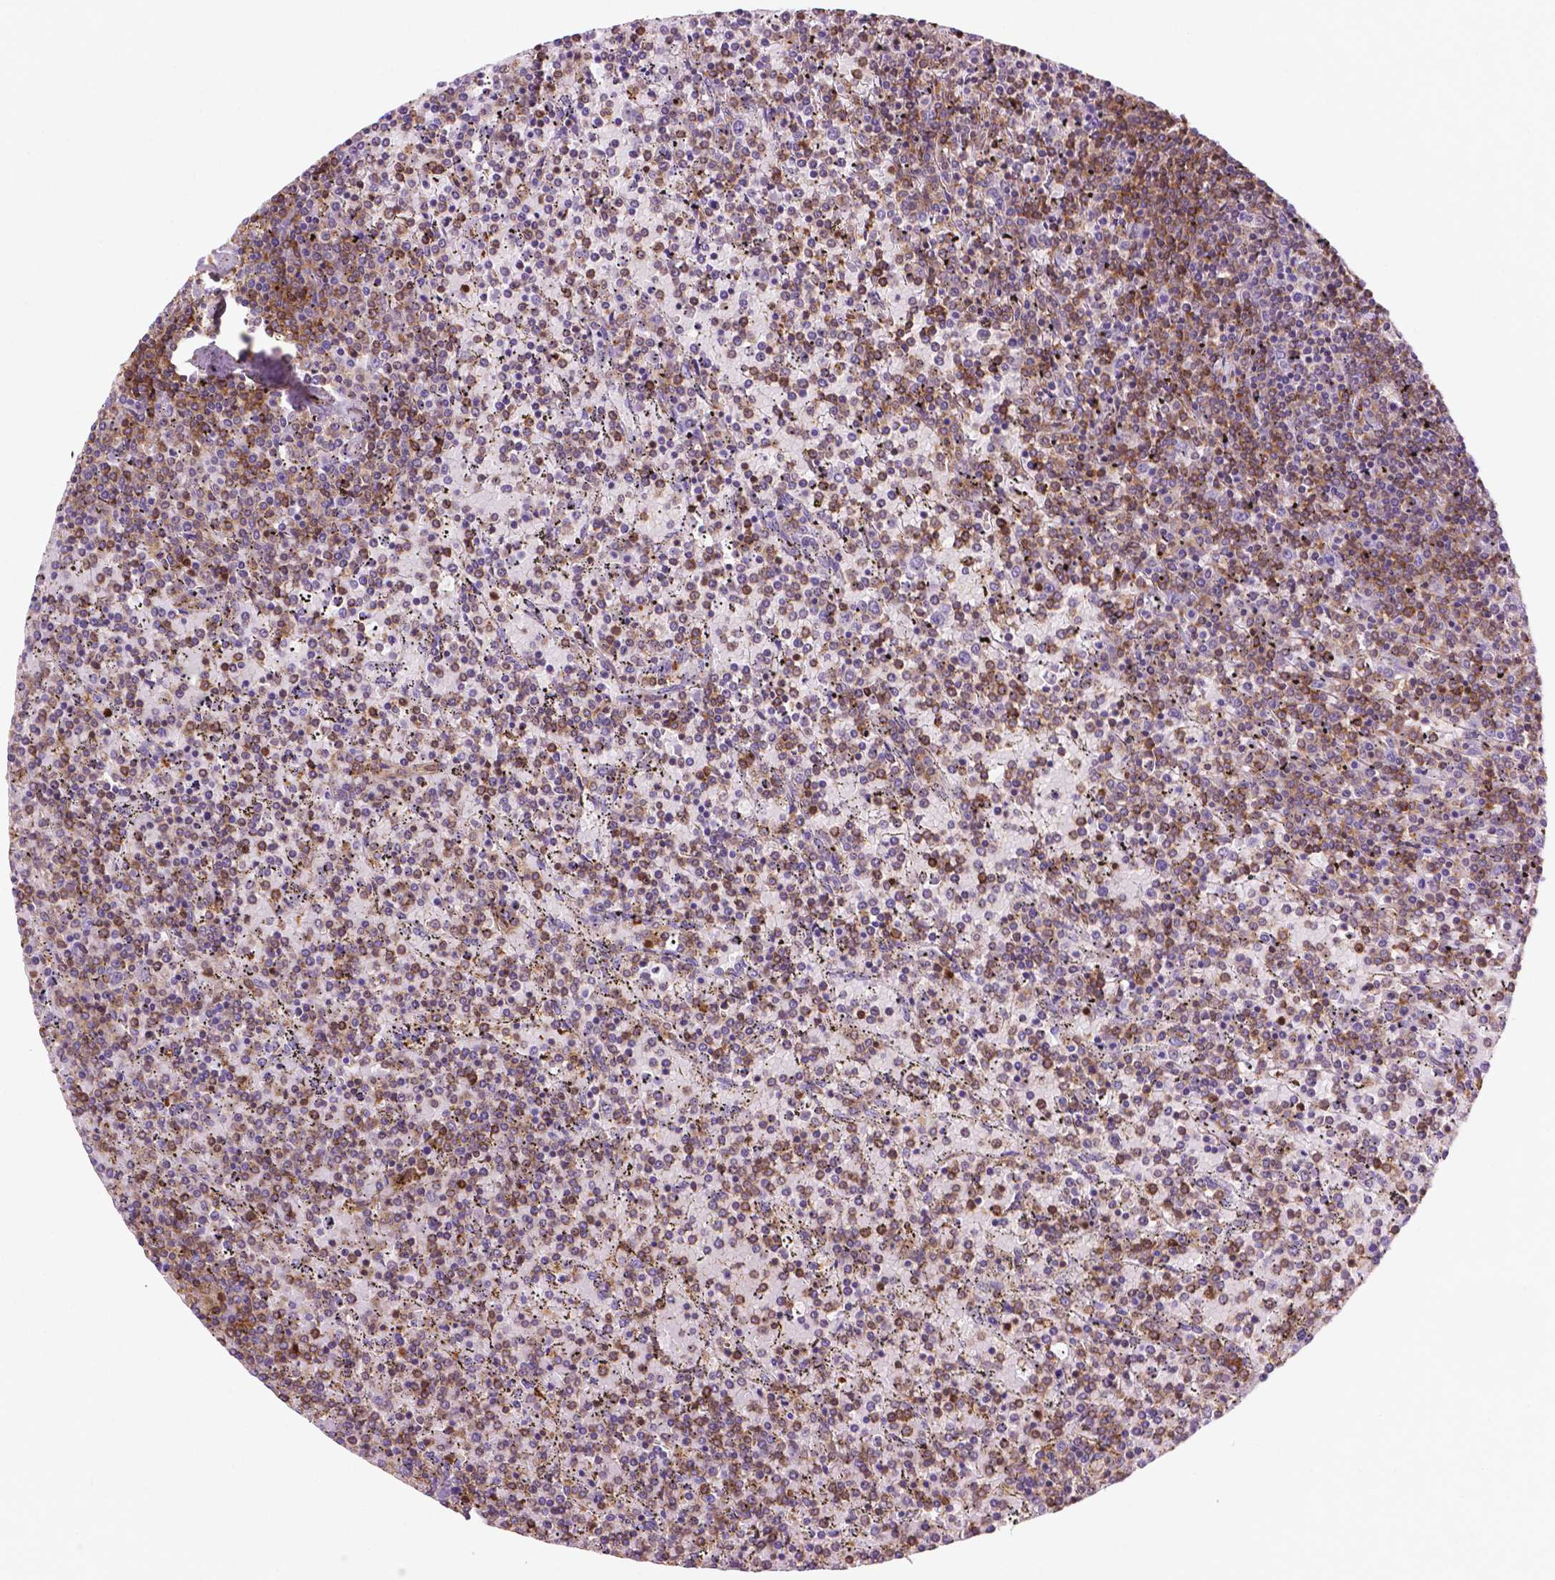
{"staining": {"intensity": "moderate", "quantity": "25%-75%", "location": "cytoplasmic/membranous,nuclear"}, "tissue": "lymphoma", "cell_type": "Tumor cells", "image_type": "cancer", "snomed": [{"axis": "morphology", "description": "Malignant lymphoma, non-Hodgkin's type, Low grade"}, {"axis": "topography", "description": "Spleen"}], "caption": "A high-resolution histopathology image shows IHC staining of malignant lymphoma, non-Hodgkin's type (low-grade), which shows moderate cytoplasmic/membranous and nuclear staining in about 25%-75% of tumor cells.", "gene": "DCN", "patient": {"sex": "female", "age": 77}}